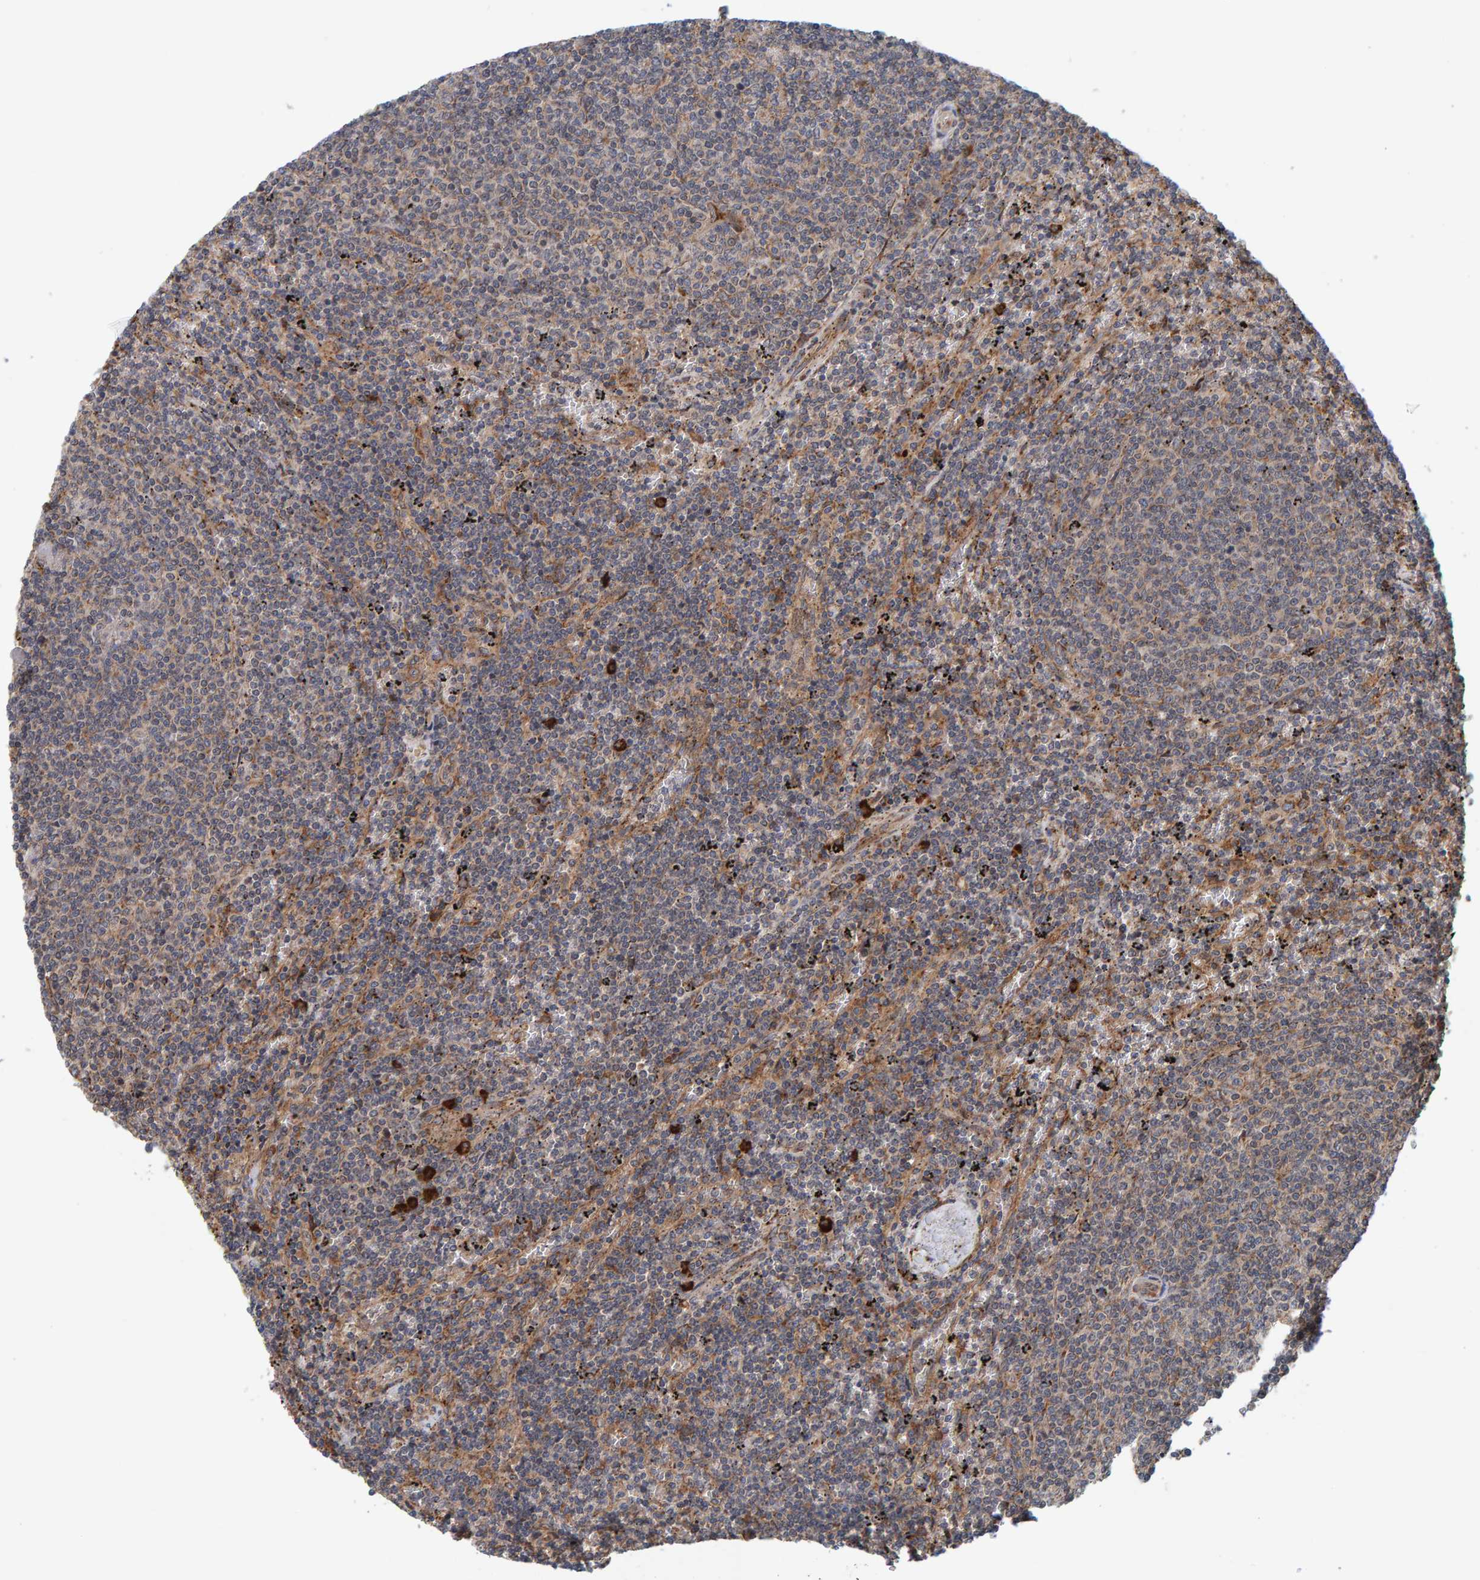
{"staining": {"intensity": "weak", "quantity": "25%-75%", "location": "cytoplasmic/membranous"}, "tissue": "lymphoma", "cell_type": "Tumor cells", "image_type": "cancer", "snomed": [{"axis": "morphology", "description": "Malignant lymphoma, non-Hodgkin's type, Low grade"}, {"axis": "topography", "description": "Spleen"}], "caption": "Malignant lymphoma, non-Hodgkin's type (low-grade) stained for a protein shows weak cytoplasmic/membranous positivity in tumor cells.", "gene": "BAIAP2", "patient": {"sex": "female", "age": 50}}